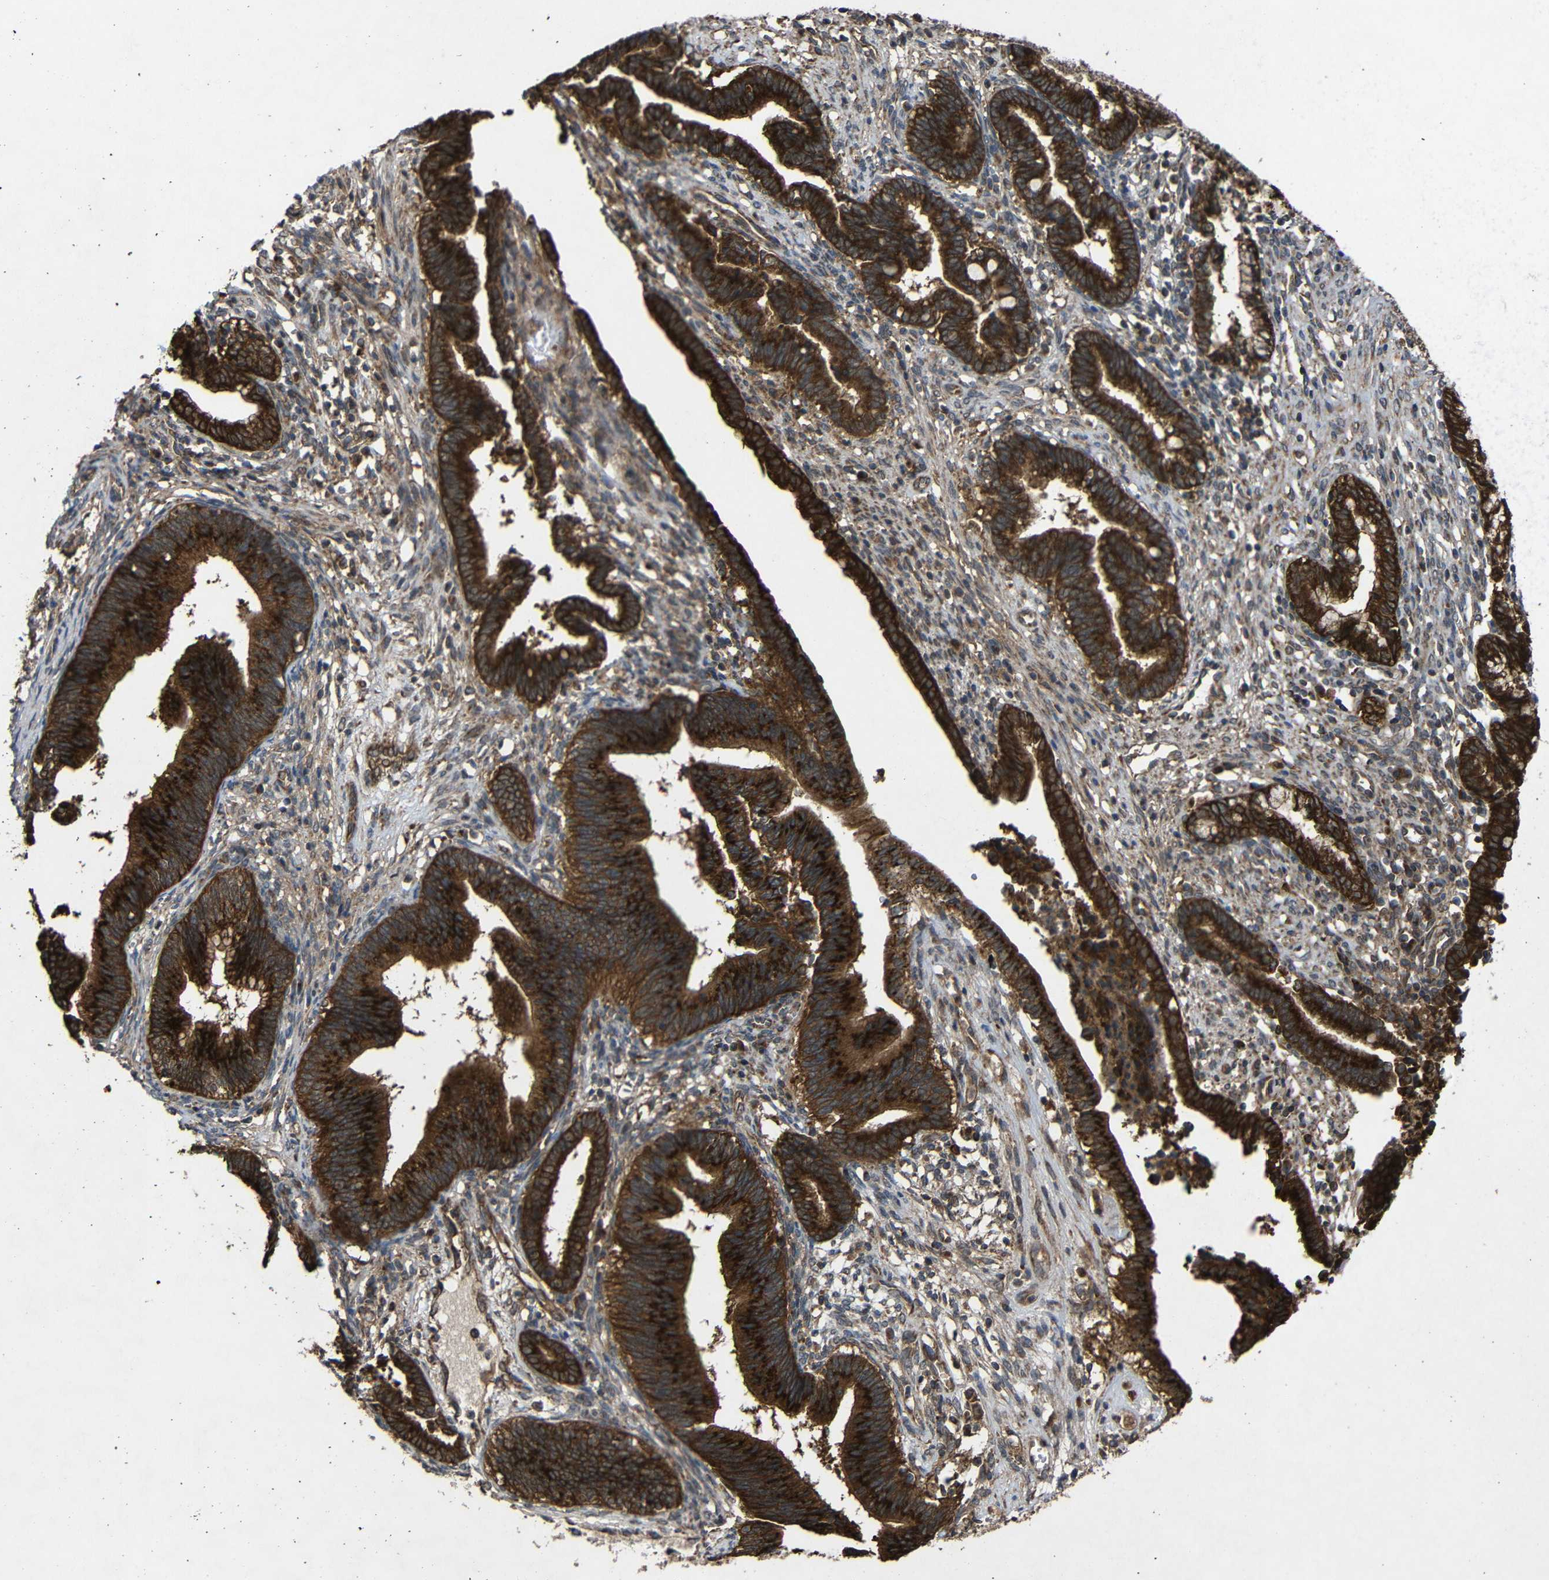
{"staining": {"intensity": "strong", "quantity": ">75%", "location": "cytoplasmic/membranous"}, "tissue": "cervical cancer", "cell_type": "Tumor cells", "image_type": "cancer", "snomed": [{"axis": "morphology", "description": "Adenocarcinoma, NOS"}, {"axis": "topography", "description": "Cervix"}], "caption": "Brown immunohistochemical staining in cervical cancer (adenocarcinoma) exhibits strong cytoplasmic/membranous expression in approximately >75% of tumor cells.", "gene": "C1GALT1", "patient": {"sex": "female", "age": 44}}